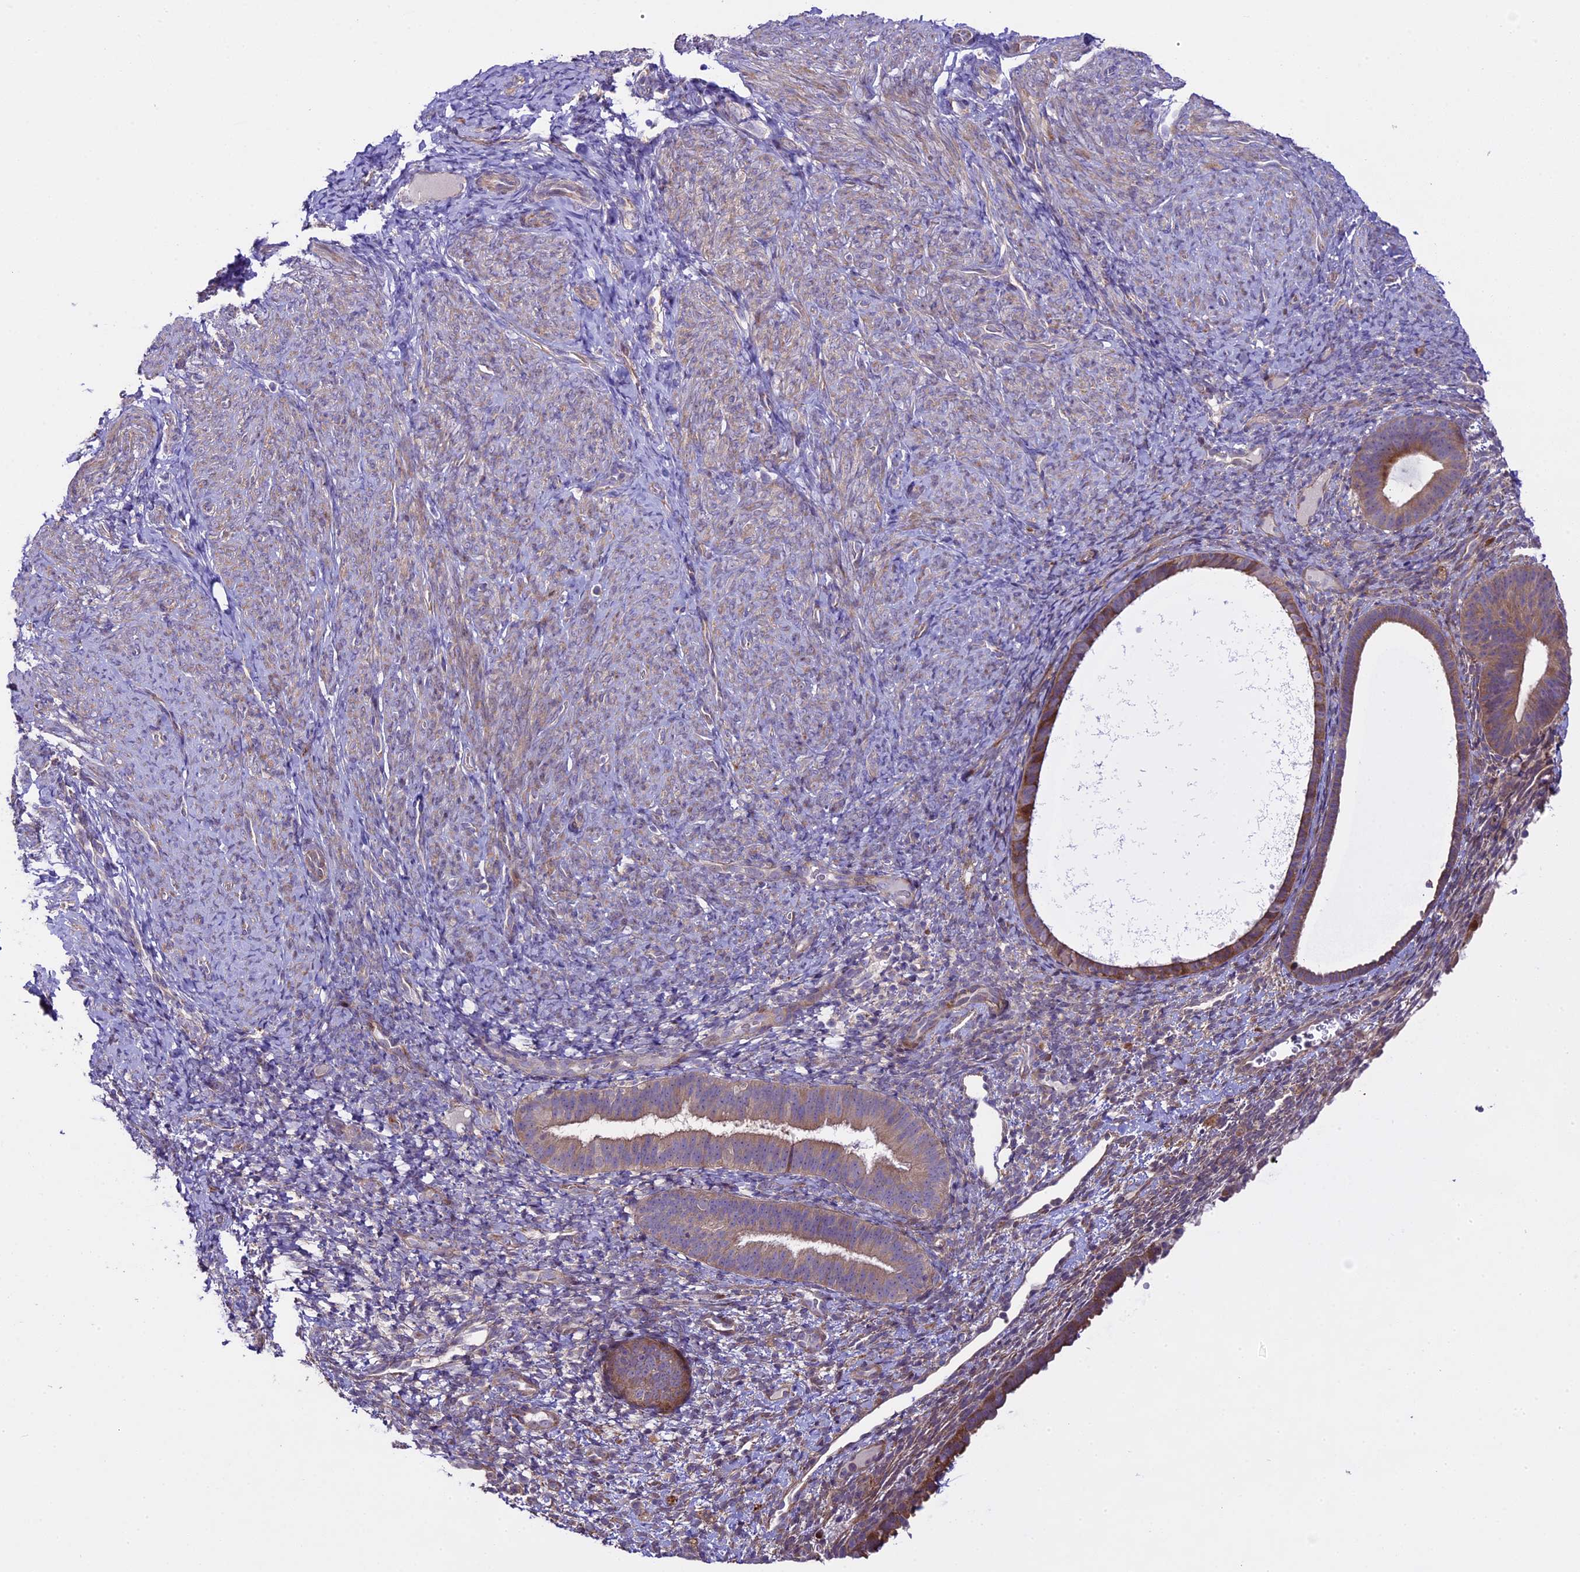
{"staining": {"intensity": "negative", "quantity": "none", "location": "none"}, "tissue": "endometrium", "cell_type": "Cells in endometrial stroma", "image_type": "normal", "snomed": [{"axis": "morphology", "description": "Normal tissue, NOS"}, {"axis": "topography", "description": "Endometrium"}], "caption": "An immunohistochemistry (IHC) image of benign endometrium is shown. There is no staining in cells in endometrial stroma of endometrium.", "gene": "SPIRE1", "patient": {"sex": "female", "age": 65}}